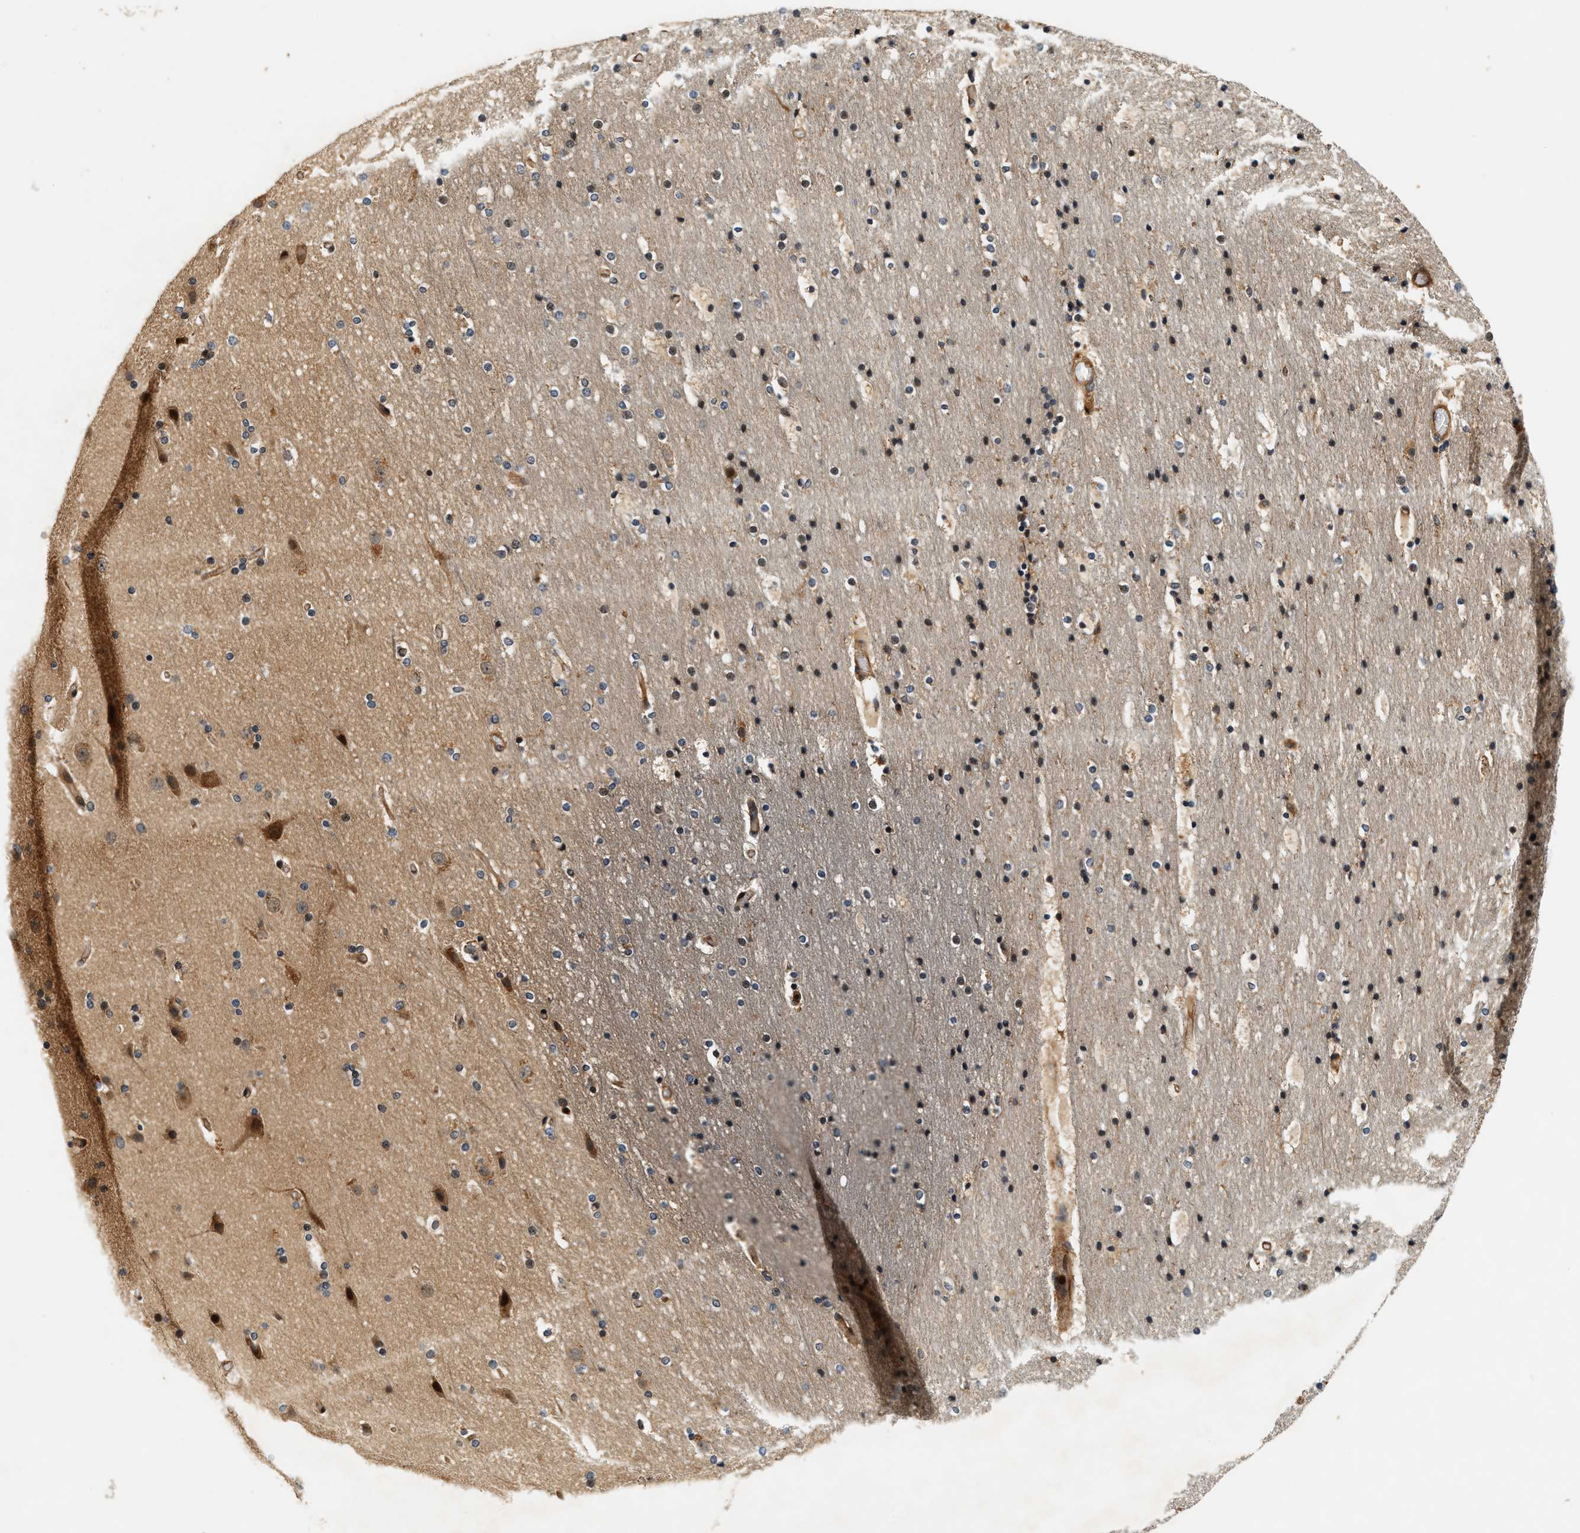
{"staining": {"intensity": "moderate", "quantity": ">75%", "location": "cytoplasmic/membranous"}, "tissue": "cerebral cortex", "cell_type": "Endothelial cells", "image_type": "normal", "snomed": [{"axis": "morphology", "description": "Normal tissue, NOS"}, {"axis": "topography", "description": "Cerebral cortex"}], "caption": "The immunohistochemical stain labels moderate cytoplasmic/membranous staining in endothelial cells of unremarkable cerebral cortex.", "gene": "SAMD9", "patient": {"sex": "male", "age": 57}}